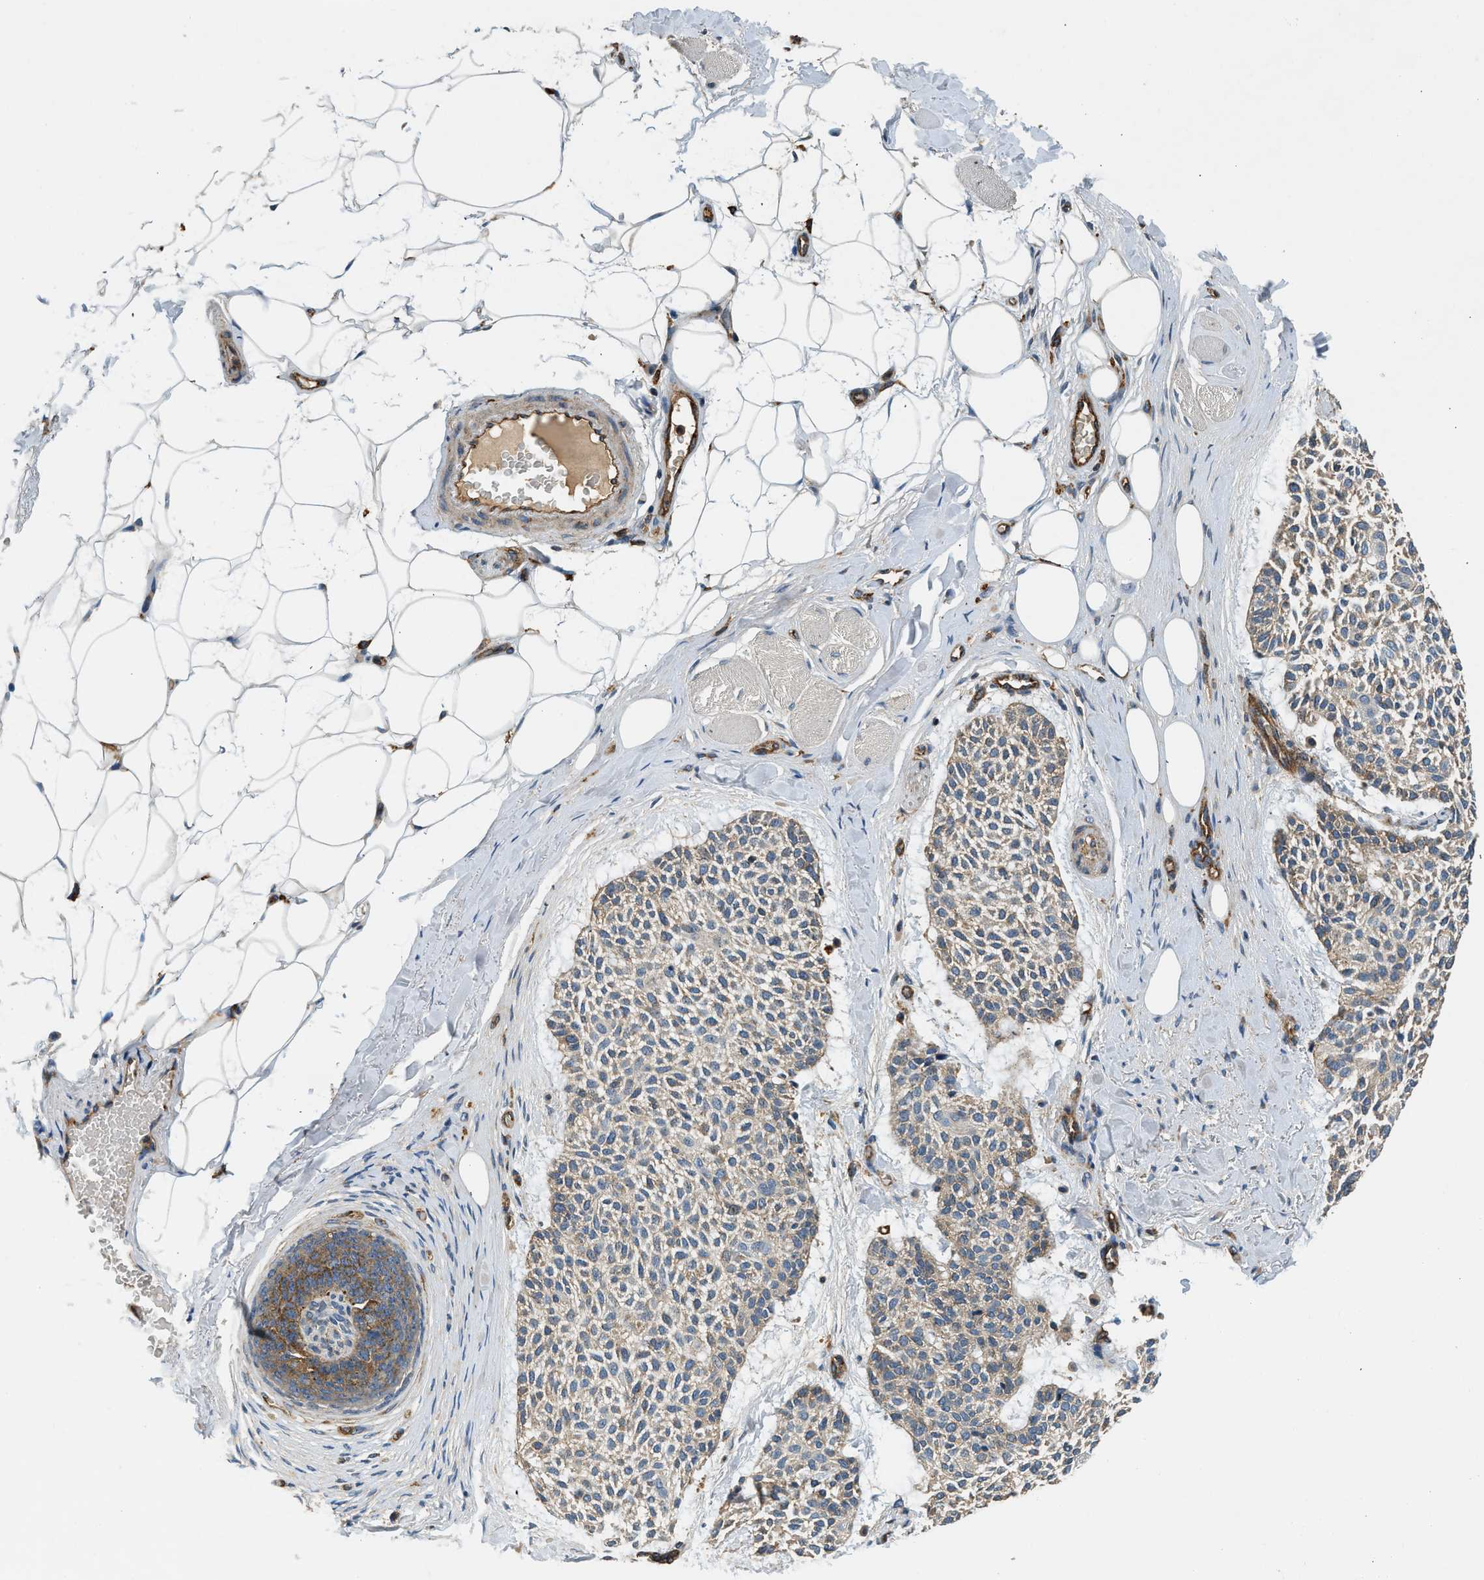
{"staining": {"intensity": "weak", "quantity": "25%-75%", "location": "cytoplasmic/membranous"}, "tissue": "skin cancer", "cell_type": "Tumor cells", "image_type": "cancer", "snomed": [{"axis": "morphology", "description": "Normal tissue, NOS"}, {"axis": "morphology", "description": "Basal cell carcinoma"}, {"axis": "topography", "description": "Skin"}], "caption": "This is an image of immunohistochemistry staining of skin cancer (basal cell carcinoma), which shows weak expression in the cytoplasmic/membranous of tumor cells.", "gene": "HIP1", "patient": {"sex": "female", "age": 70}}